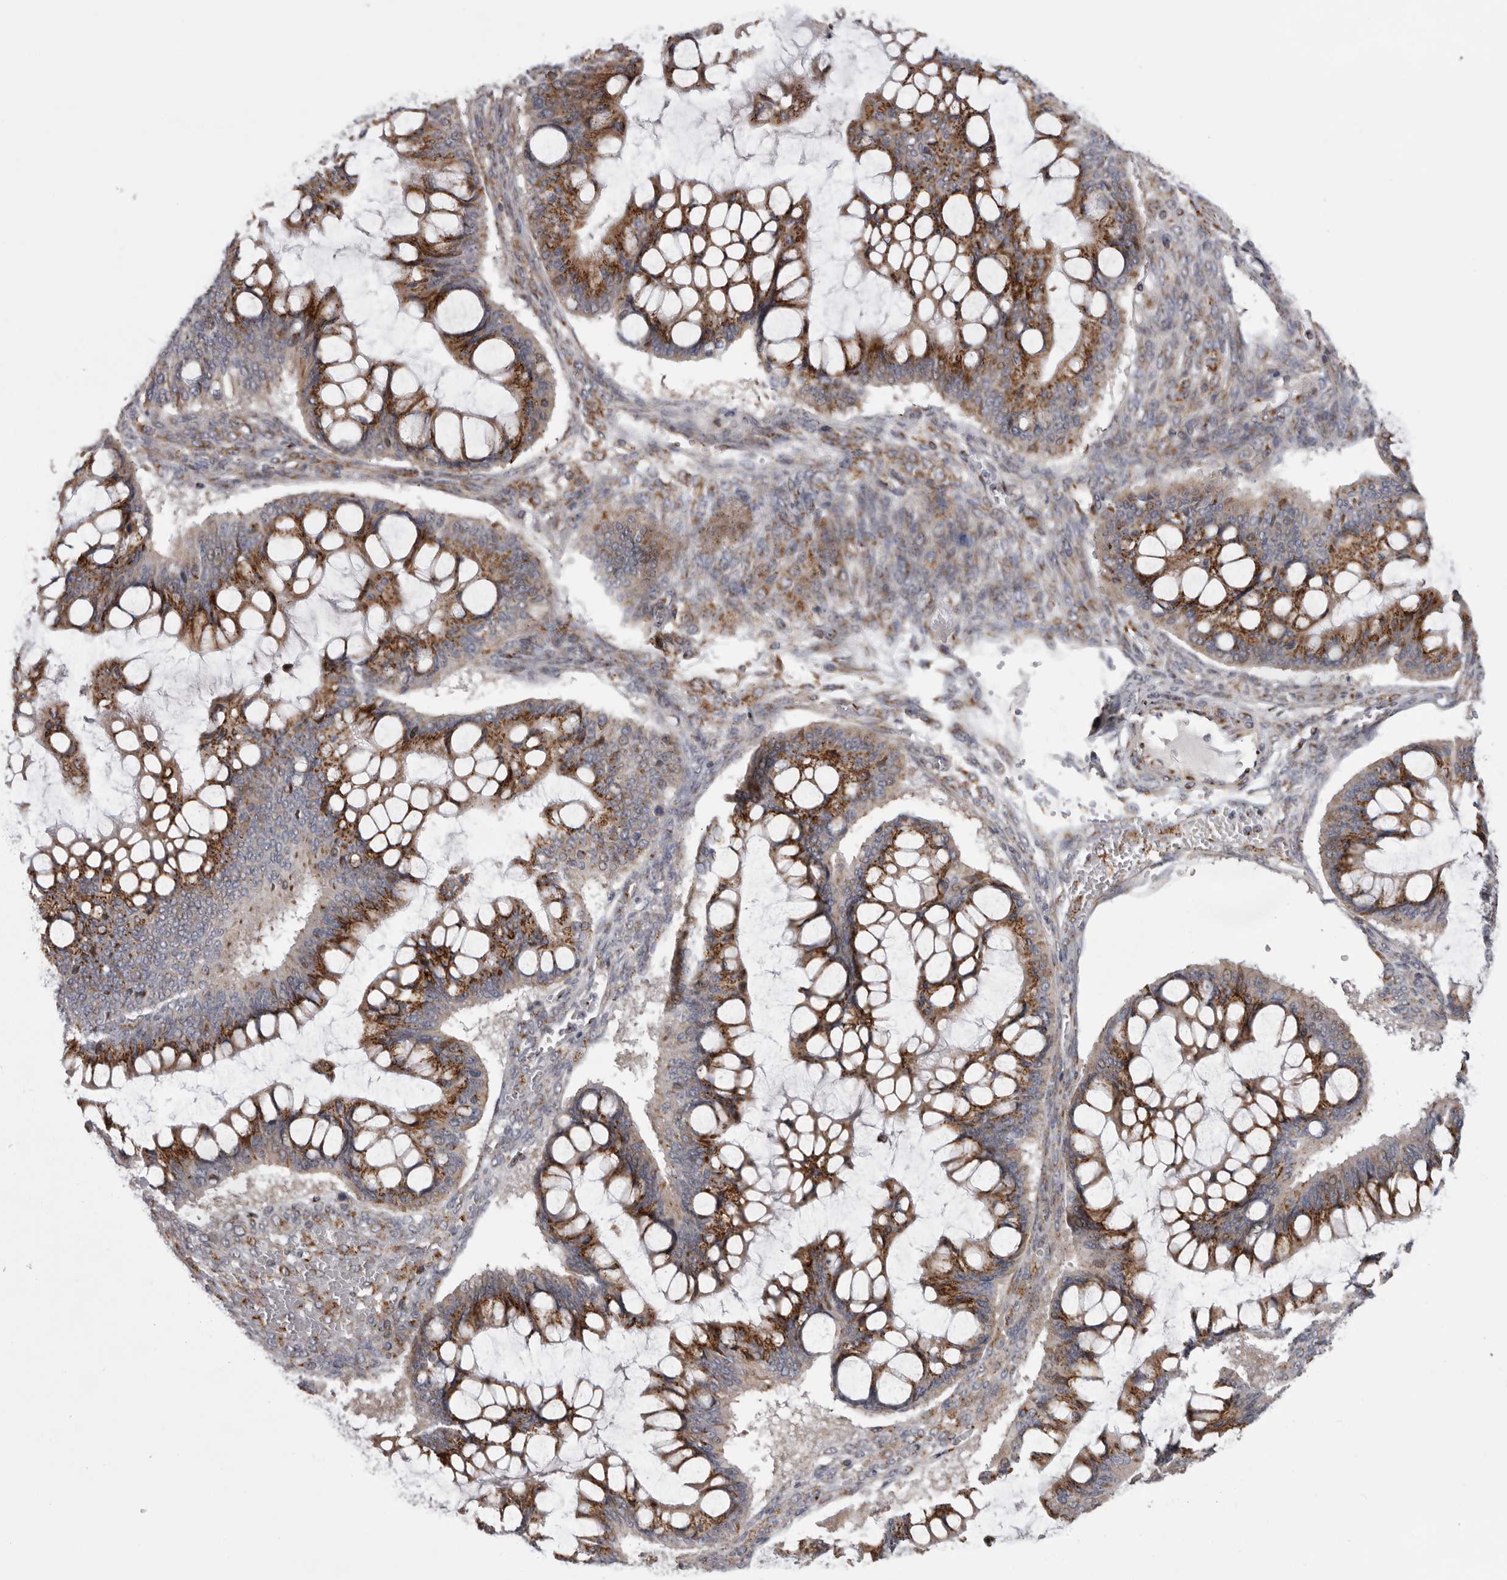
{"staining": {"intensity": "moderate", "quantity": ">75%", "location": "cytoplasmic/membranous"}, "tissue": "ovarian cancer", "cell_type": "Tumor cells", "image_type": "cancer", "snomed": [{"axis": "morphology", "description": "Cystadenocarcinoma, mucinous, NOS"}, {"axis": "topography", "description": "Ovary"}], "caption": "The photomicrograph reveals staining of ovarian cancer (mucinous cystadenocarcinoma), revealing moderate cytoplasmic/membranous protein positivity (brown color) within tumor cells. The staining is performed using DAB brown chromogen to label protein expression. The nuclei are counter-stained blue using hematoxylin.", "gene": "WDR47", "patient": {"sex": "female", "age": 73}}